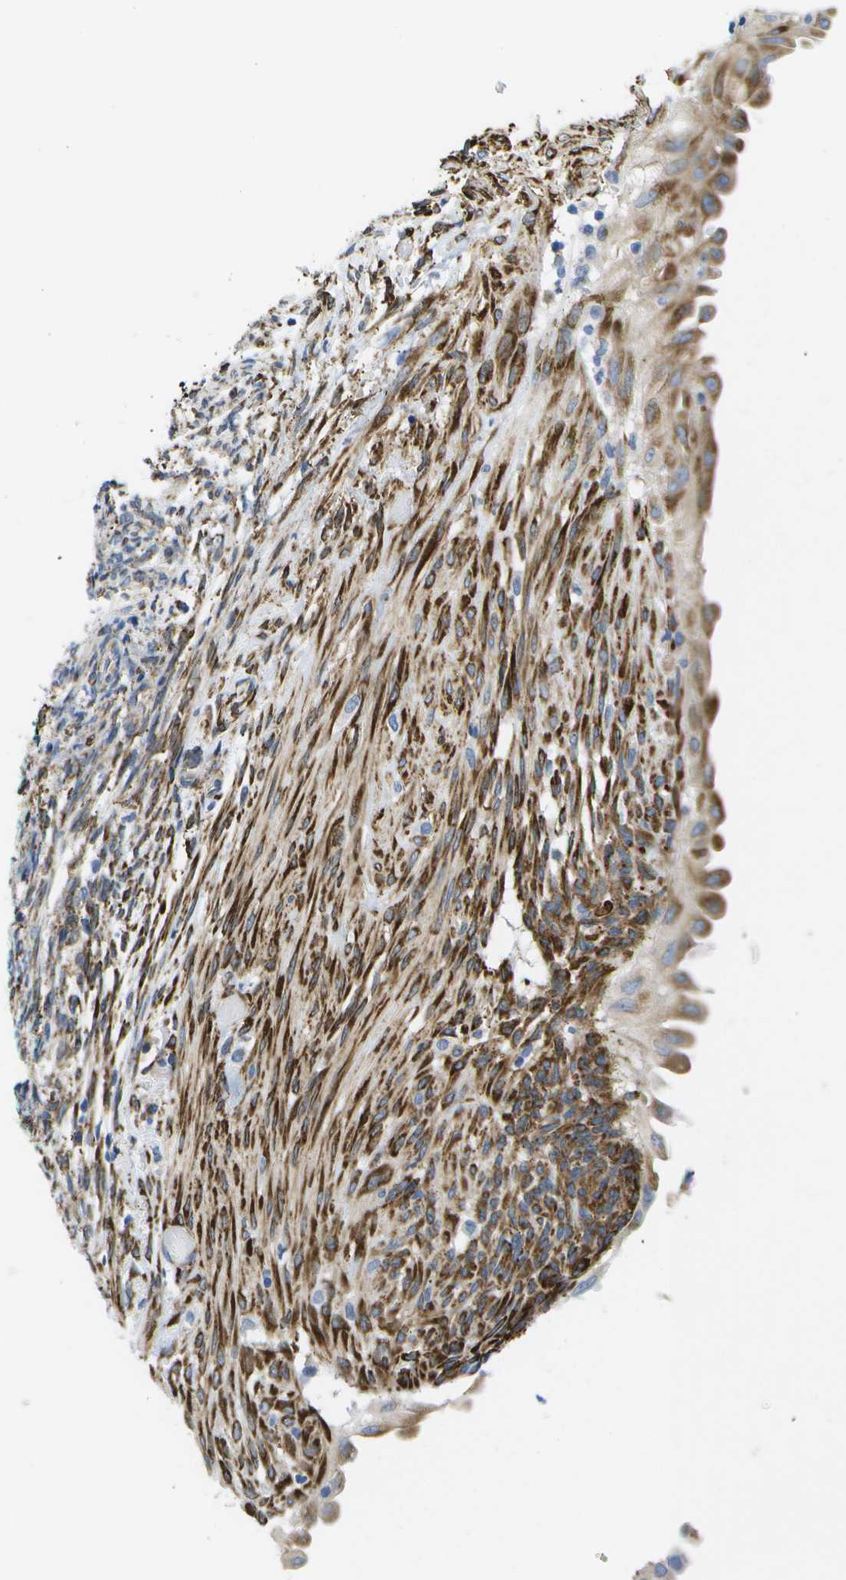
{"staining": {"intensity": "moderate", "quantity": ">75%", "location": "cytoplasmic/membranous"}, "tissue": "endometrial cancer", "cell_type": "Tumor cells", "image_type": "cancer", "snomed": [{"axis": "morphology", "description": "Adenocarcinoma, NOS"}, {"axis": "topography", "description": "Endometrium"}], "caption": "A histopathology image of endometrial cancer (adenocarcinoma) stained for a protein reveals moderate cytoplasmic/membranous brown staining in tumor cells.", "gene": "ZDHHC17", "patient": {"sex": "female", "age": 58}}